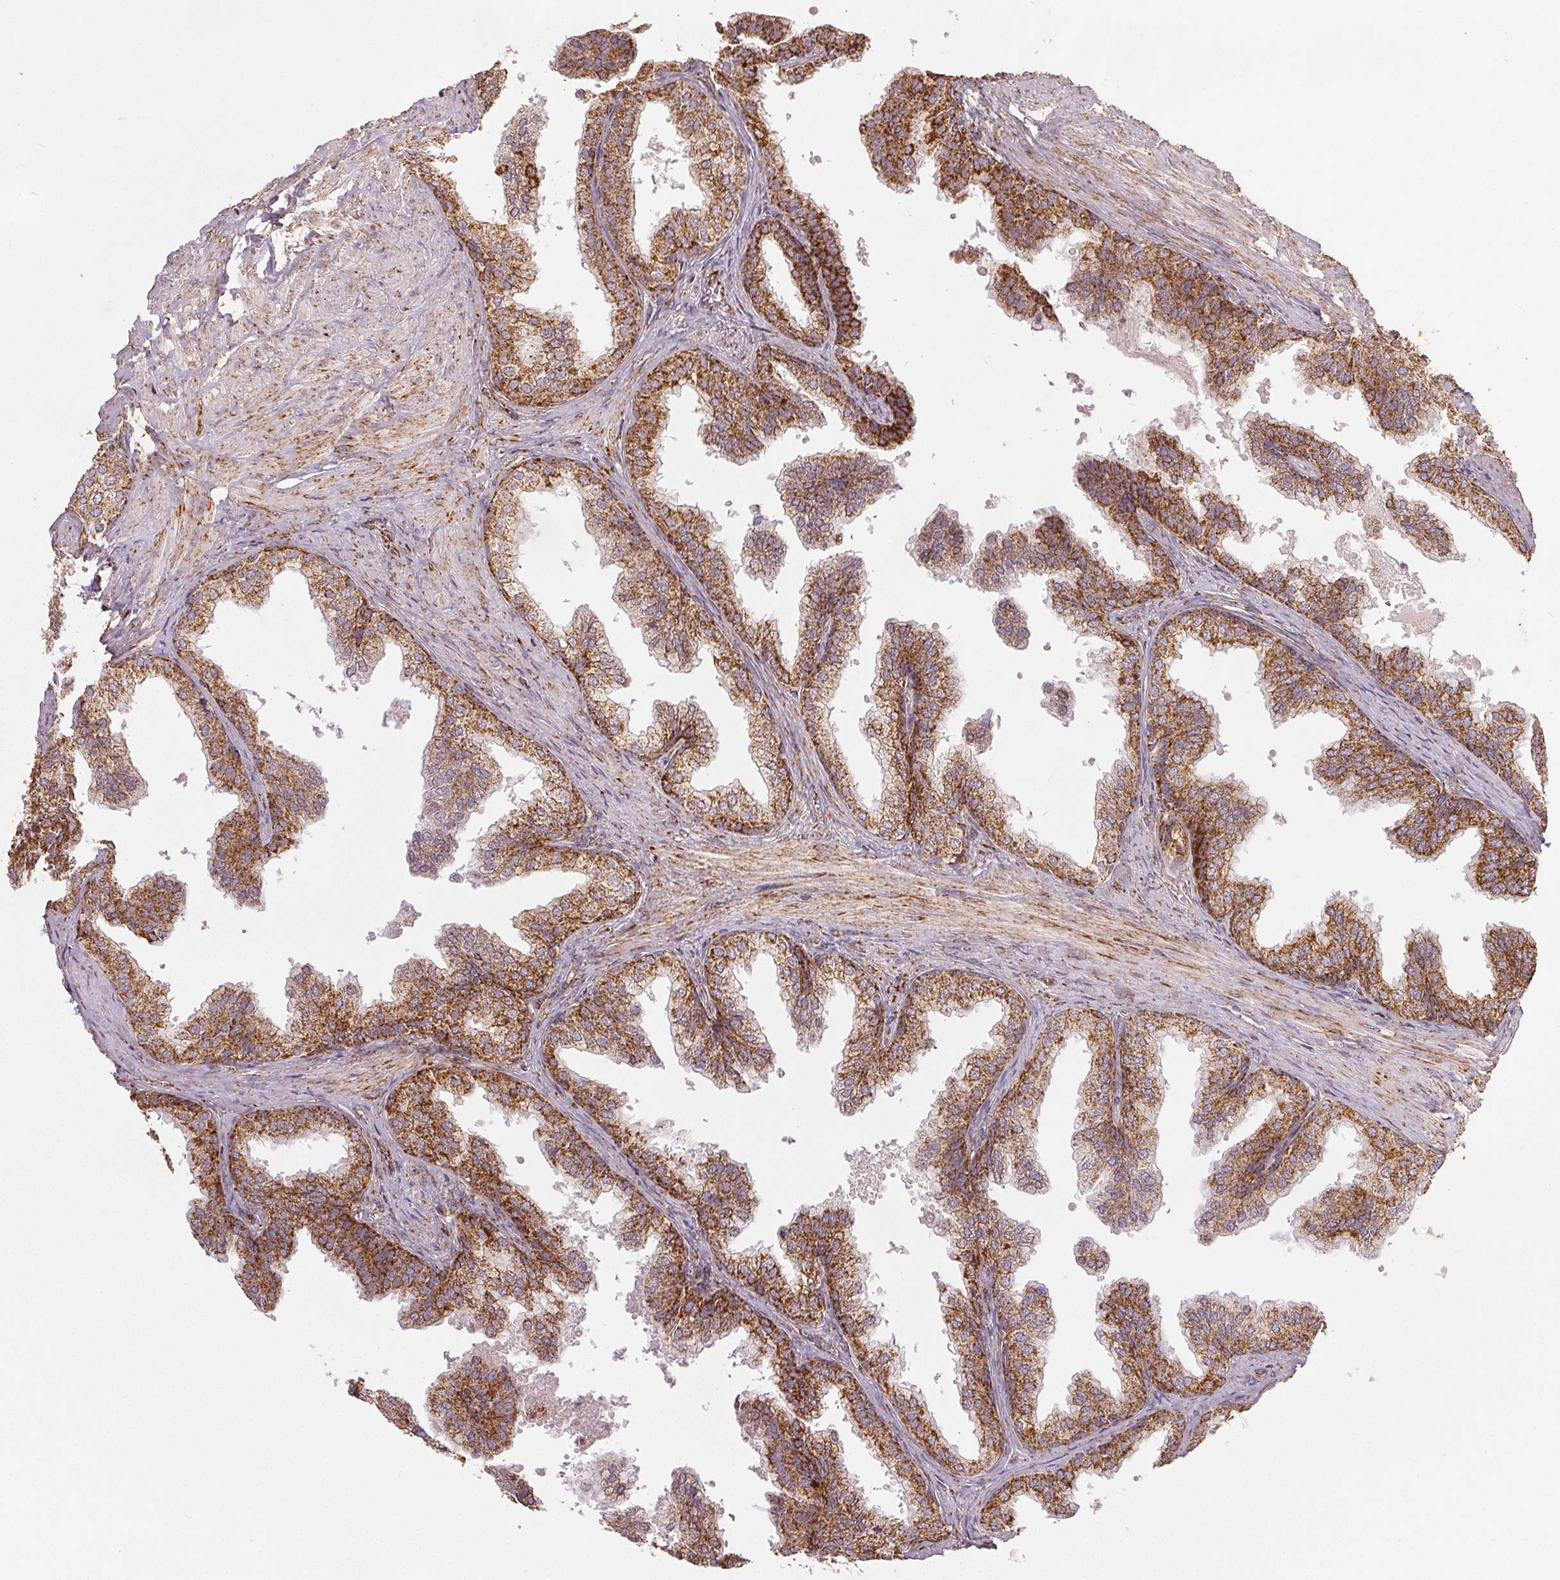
{"staining": {"intensity": "moderate", "quantity": ">75%", "location": "cytoplasmic/membranous"}, "tissue": "prostate", "cell_type": "Glandular cells", "image_type": "normal", "snomed": [{"axis": "morphology", "description": "Normal tissue, NOS"}, {"axis": "topography", "description": "Prostate"}, {"axis": "topography", "description": "Peripheral nerve tissue"}], "caption": "Immunohistochemical staining of unremarkable human prostate demonstrates moderate cytoplasmic/membranous protein staining in approximately >75% of glandular cells.", "gene": "SDHB", "patient": {"sex": "male", "age": 55}}